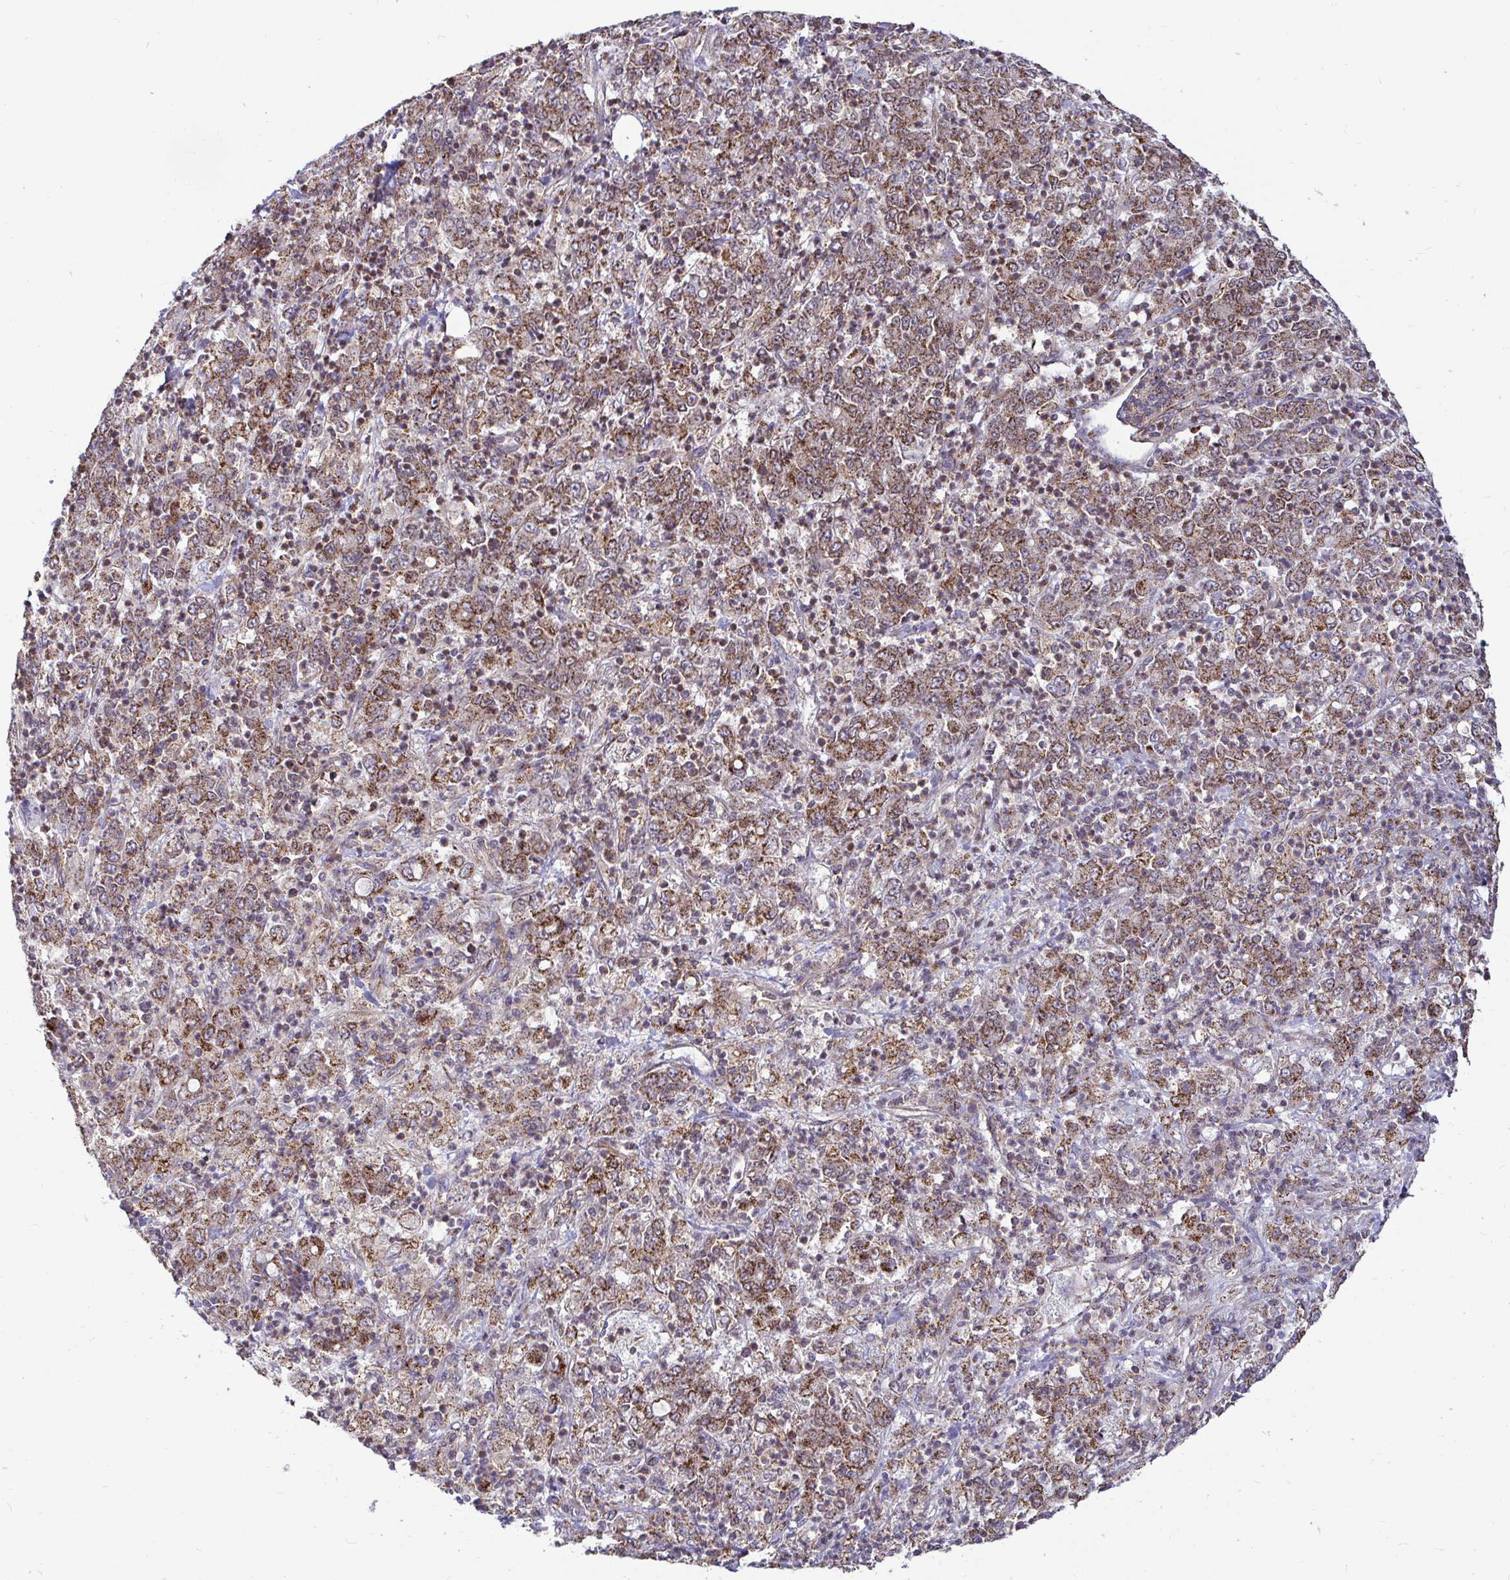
{"staining": {"intensity": "moderate", "quantity": ">75%", "location": "cytoplasmic/membranous"}, "tissue": "stomach cancer", "cell_type": "Tumor cells", "image_type": "cancer", "snomed": [{"axis": "morphology", "description": "Adenocarcinoma, NOS"}, {"axis": "topography", "description": "Stomach, lower"}], "caption": "Immunohistochemistry photomicrograph of neoplastic tissue: human stomach adenocarcinoma stained using immunohistochemistry displays medium levels of moderate protein expression localized specifically in the cytoplasmic/membranous of tumor cells, appearing as a cytoplasmic/membranous brown color.", "gene": "SPRY1", "patient": {"sex": "female", "age": 71}}